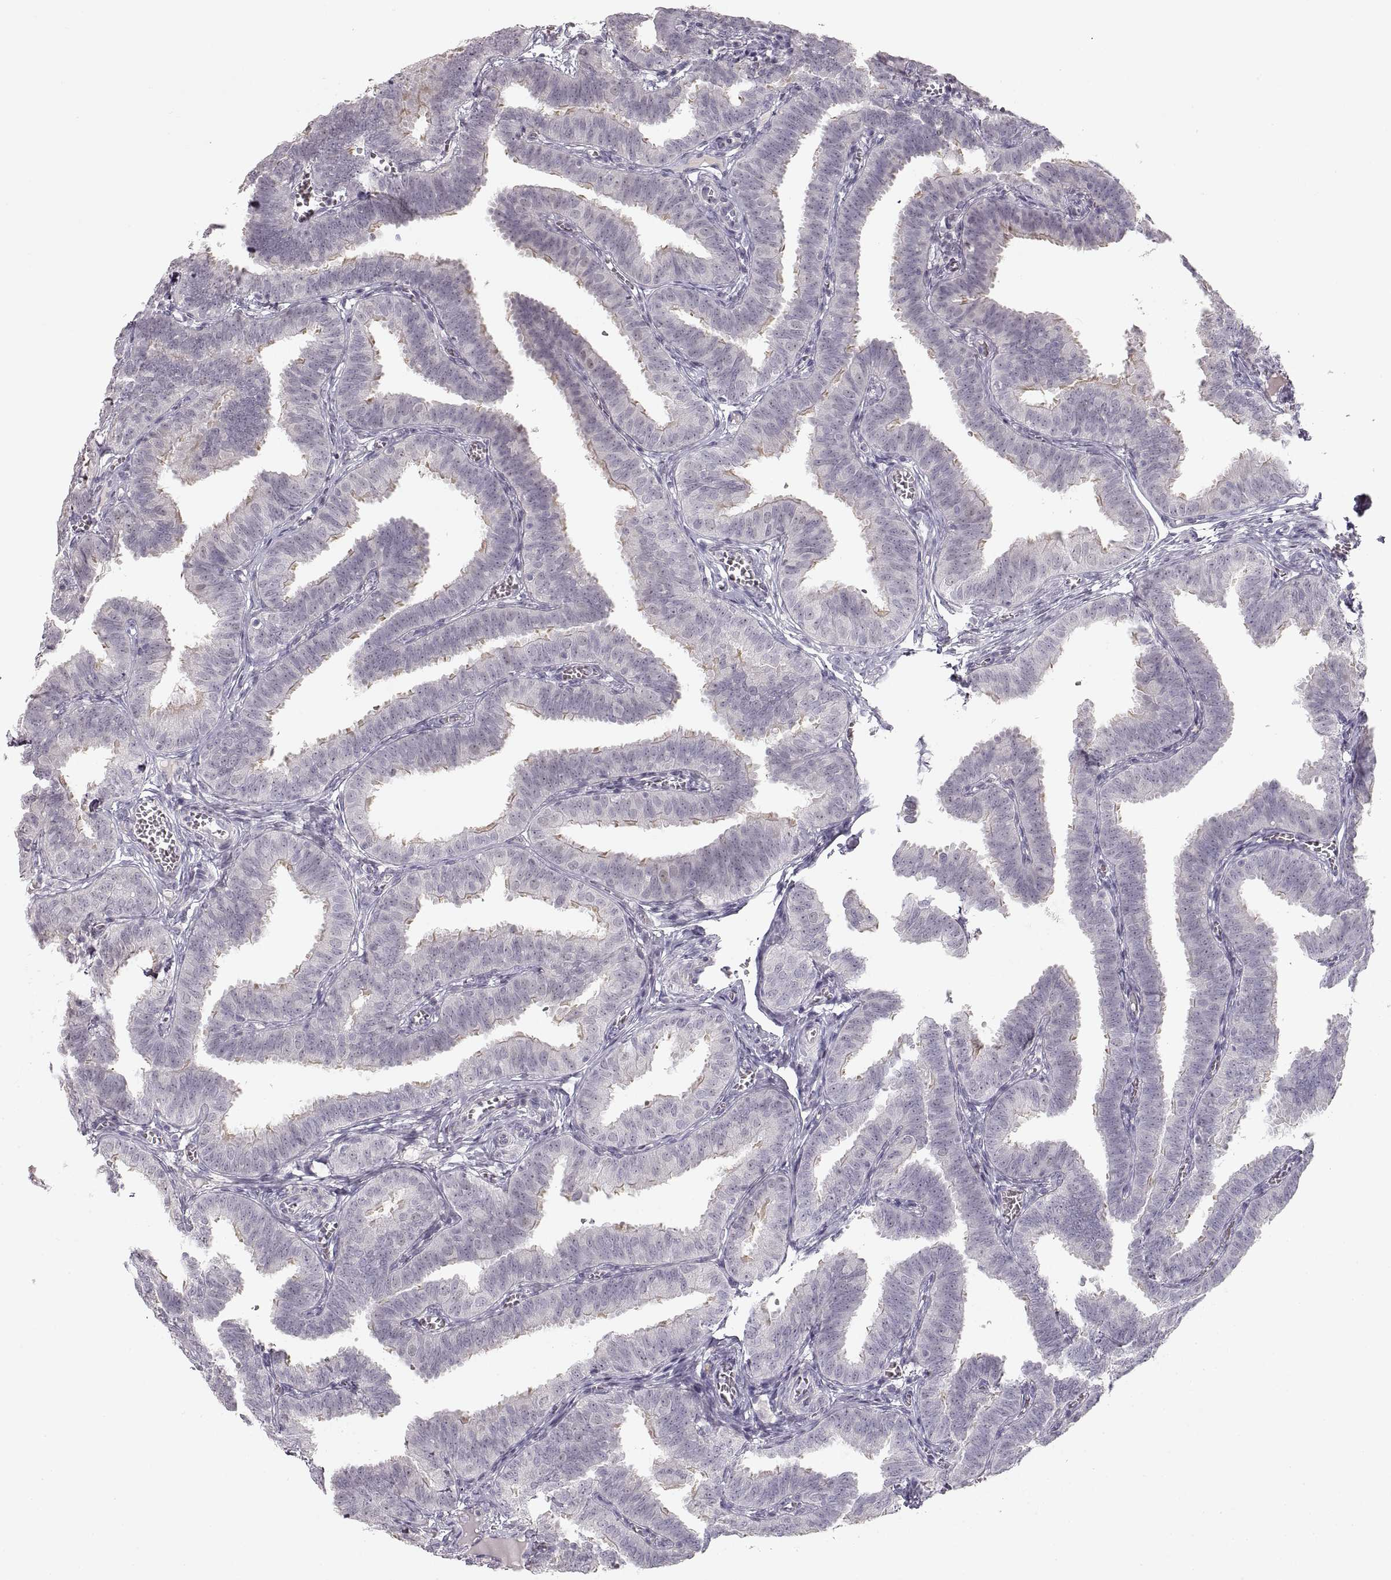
{"staining": {"intensity": "weak", "quantity": "25%-75%", "location": "cytoplasmic/membranous"}, "tissue": "fallopian tube", "cell_type": "Glandular cells", "image_type": "normal", "snomed": [{"axis": "morphology", "description": "Normal tissue, NOS"}, {"axis": "topography", "description": "Fallopian tube"}], "caption": "A high-resolution histopathology image shows immunohistochemistry staining of benign fallopian tube, which reveals weak cytoplasmic/membranous staining in approximately 25%-75% of glandular cells. (brown staining indicates protein expression, while blue staining denotes nuclei).", "gene": "PCSK2", "patient": {"sex": "female", "age": 25}}